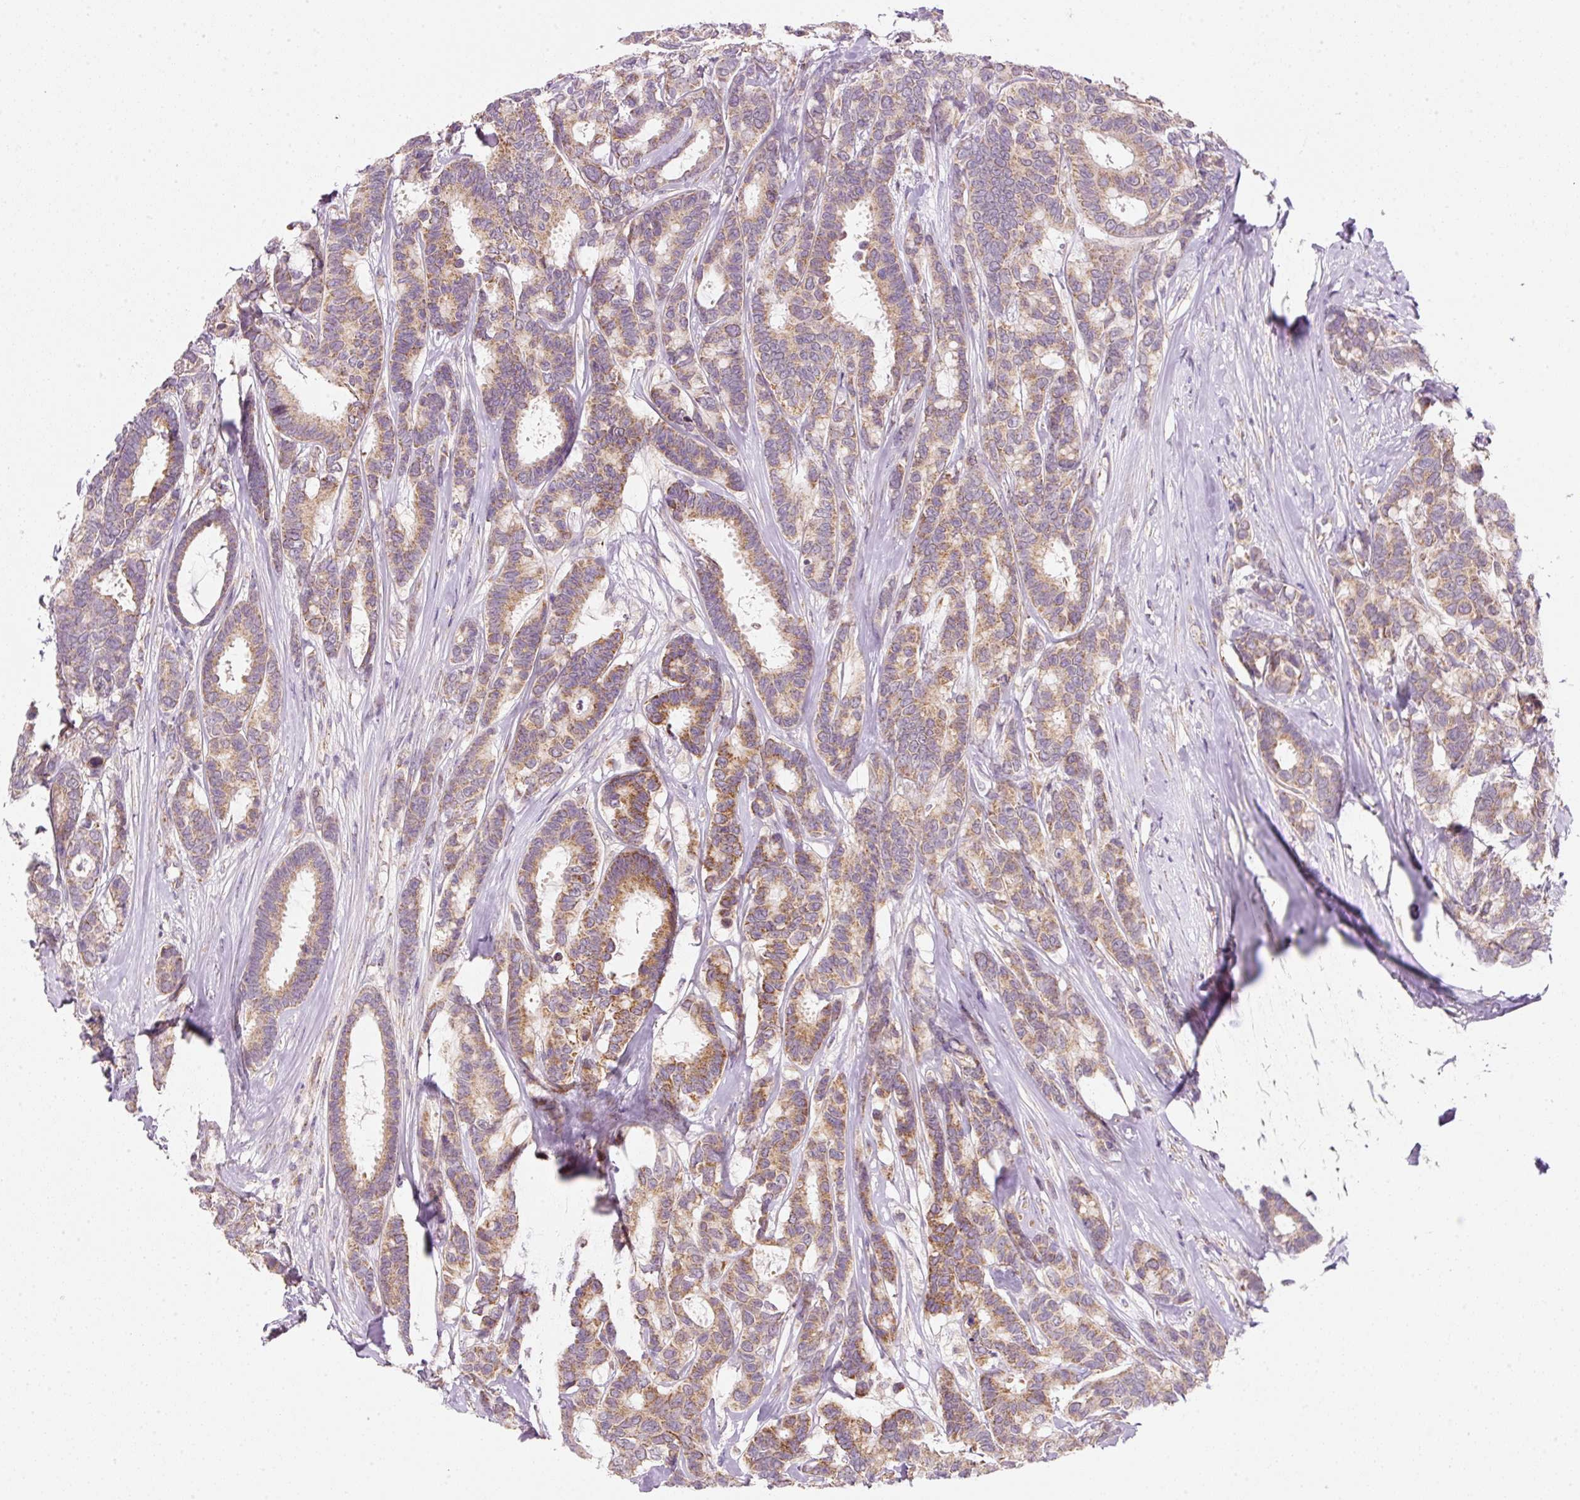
{"staining": {"intensity": "moderate", "quantity": ">75%", "location": "cytoplasmic/membranous"}, "tissue": "breast cancer", "cell_type": "Tumor cells", "image_type": "cancer", "snomed": [{"axis": "morphology", "description": "Duct carcinoma"}, {"axis": "topography", "description": "Breast"}], "caption": "Immunohistochemical staining of breast cancer (infiltrating ductal carcinoma) exhibits medium levels of moderate cytoplasmic/membranous protein expression in approximately >75% of tumor cells. Nuclei are stained in blue.", "gene": "FAM78B", "patient": {"sex": "female", "age": 87}}